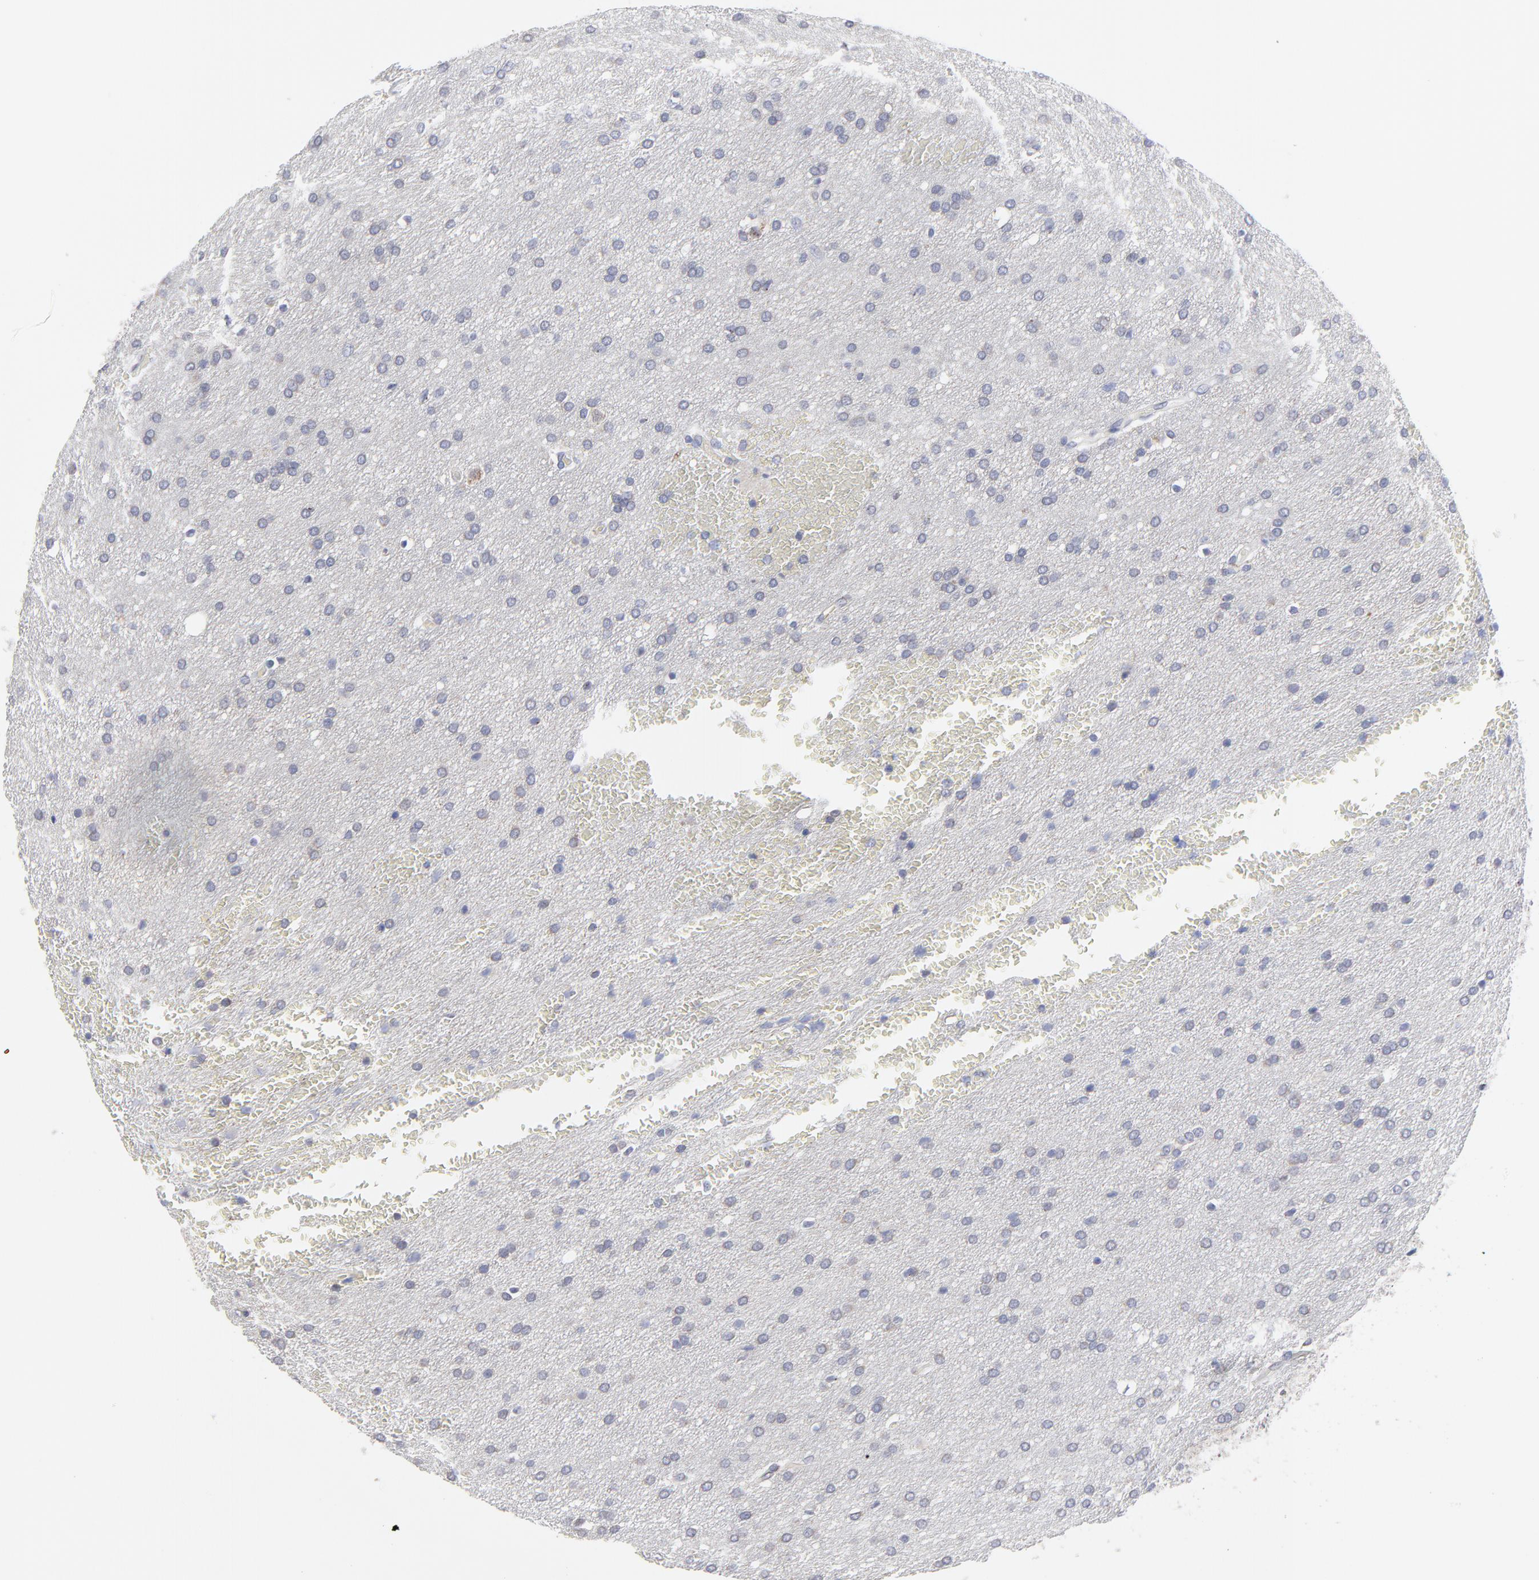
{"staining": {"intensity": "weak", "quantity": "<25%", "location": "cytoplasmic/membranous"}, "tissue": "glioma", "cell_type": "Tumor cells", "image_type": "cancer", "snomed": [{"axis": "morphology", "description": "Glioma, malignant, Low grade"}, {"axis": "topography", "description": "Brain"}], "caption": "This image is of glioma stained with immunohistochemistry (IHC) to label a protein in brown with the nuclei are counter-stained blue. There is no expression in tumor cells.", "gene": "NCAPH", "patient": {"sex": "female", "age": 15}}